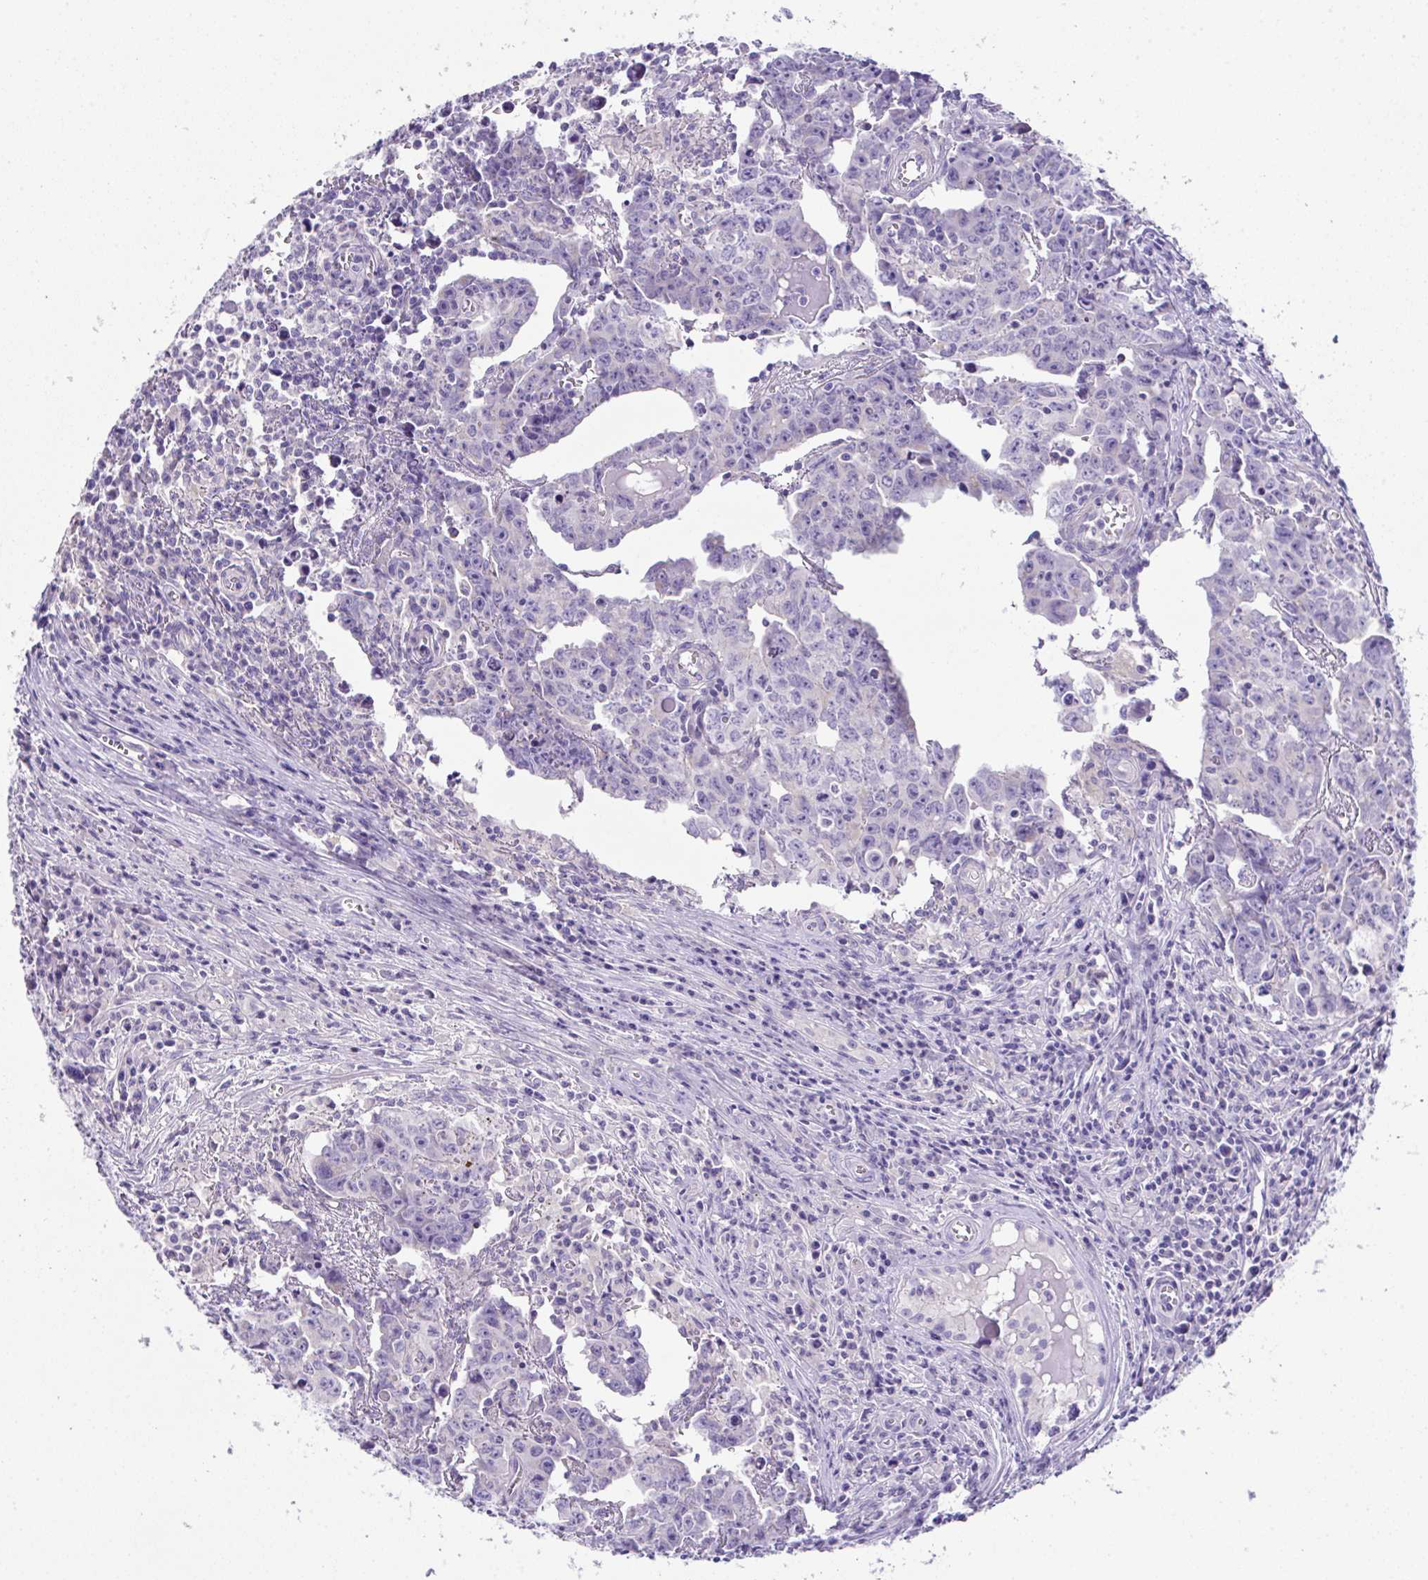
{"staining": {"intensity": "negative", "quantity": "none", "location": "none"}, "tissue": "testis cancer", "cell_type": "Tumor cells", "image_type": "cancer", "snomed": [{"axis": "morphology", "description": "Carcinoma, Embryonal, NOS"}, {"axis": "topography", "description": "Testis"}], "caption": "Immunohistochemical staining of embryonal carcinoma (testis) shows no significant positivity in tumor cells. Brightfield microscopy of IHC stained with DAB (brown) and hematoxylin (blue), captured at high magnification.", "gene": "OR4P4", "patient": {"sex": "male", "age": 22}}